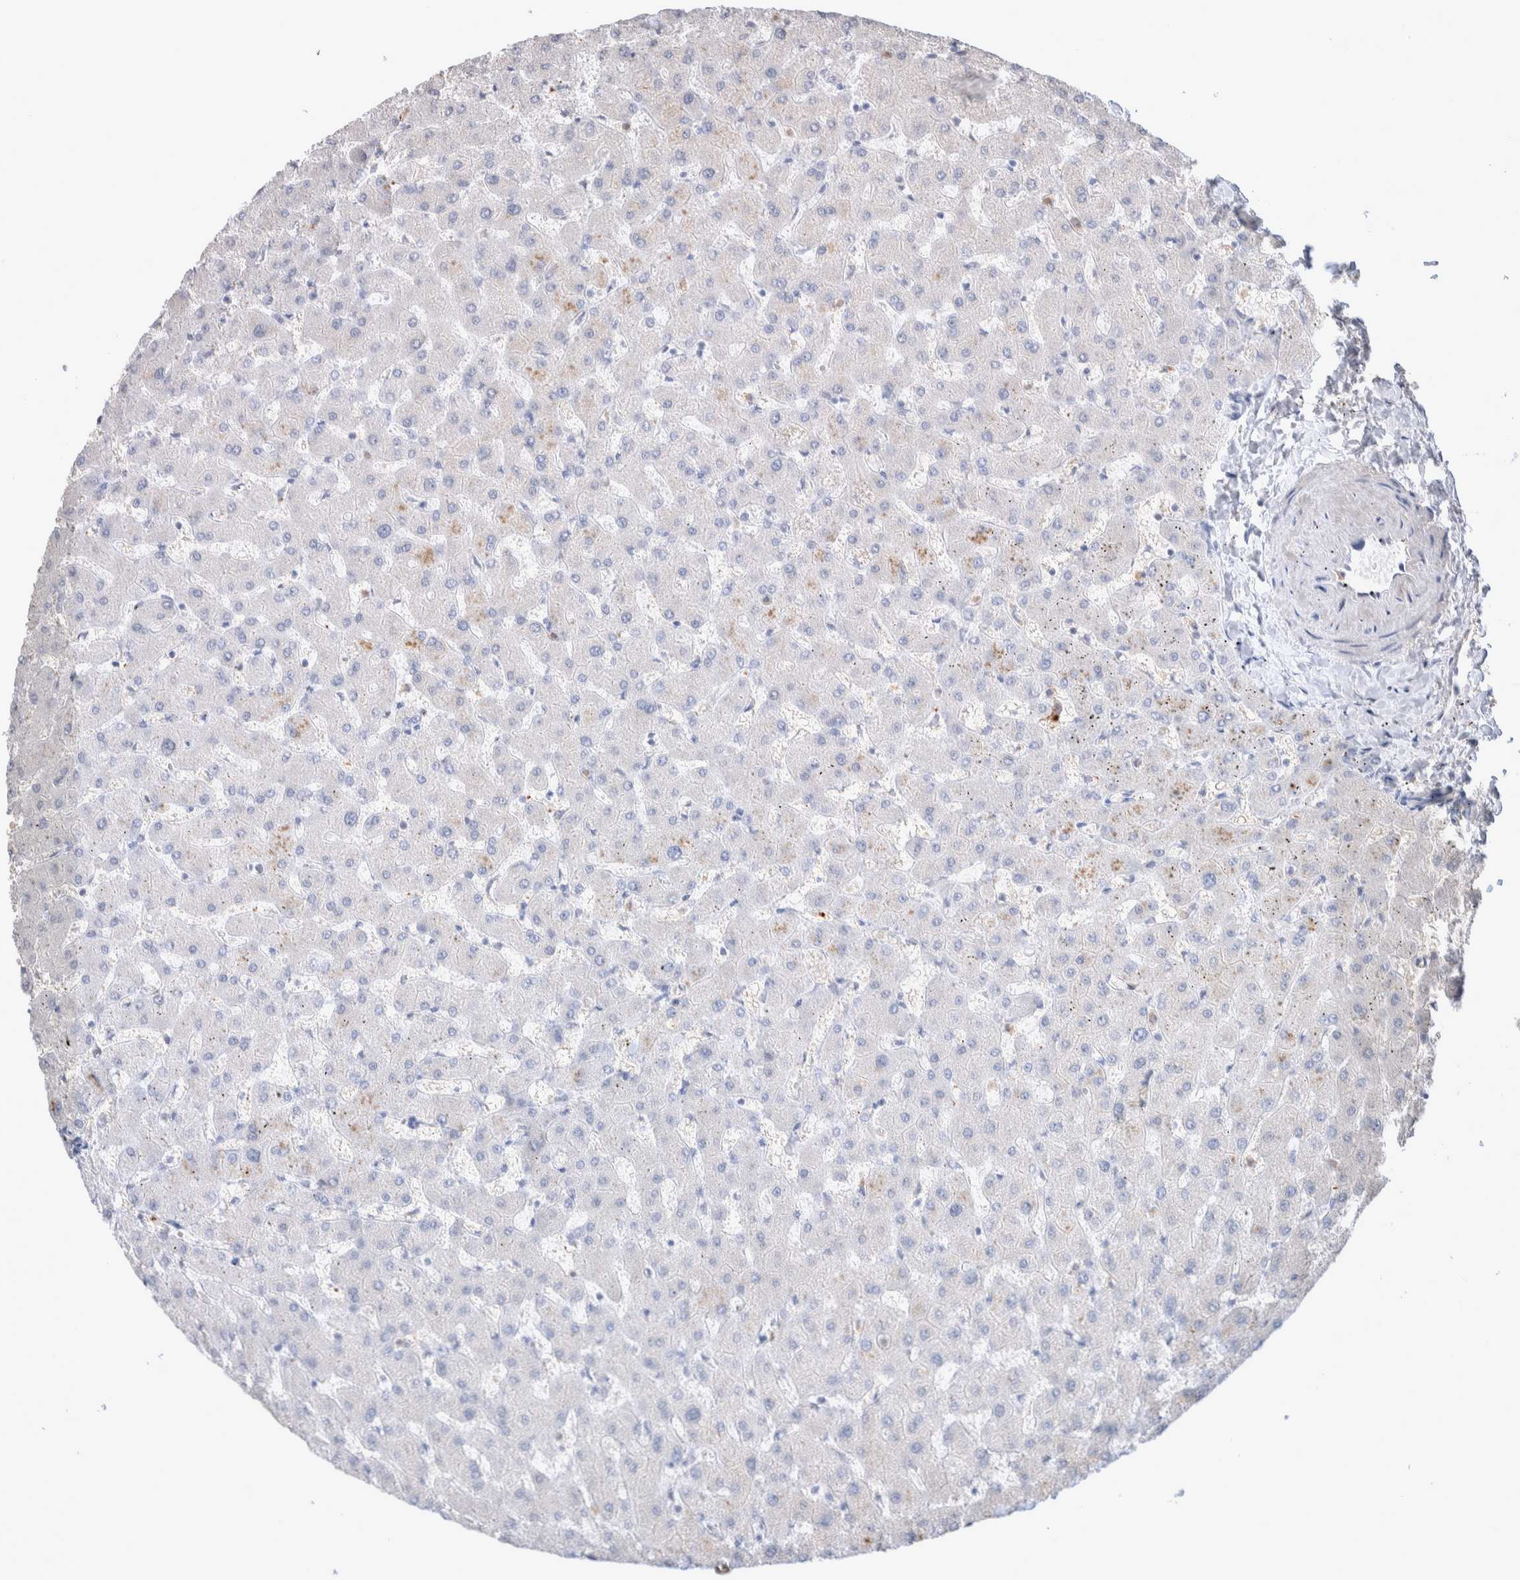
{"staining": {"intensity": "negative", "quantity": "none", "location": "none"}, "tissue": "liver", "cell_type": "Cholangiocytes", "image_type": "normal", "snomed": [{"axis": "morphology", "description": "Normal tissue, NOS"}, {"axis": "topography", "description": "Liver"}], "caption": "This is a histopathology image of IHC staining of unremarkable liver, which shows no expression in cholangiocytes. The staining was performed using DAB (3,3'-diaminobenzidine) to visualize the protein expression in brown, while the nuclei were stained in blue with hematoxylin (Magnification: 20x).", "gene": "FFAR2", "patient": {"sex": "female", "age": 63}}